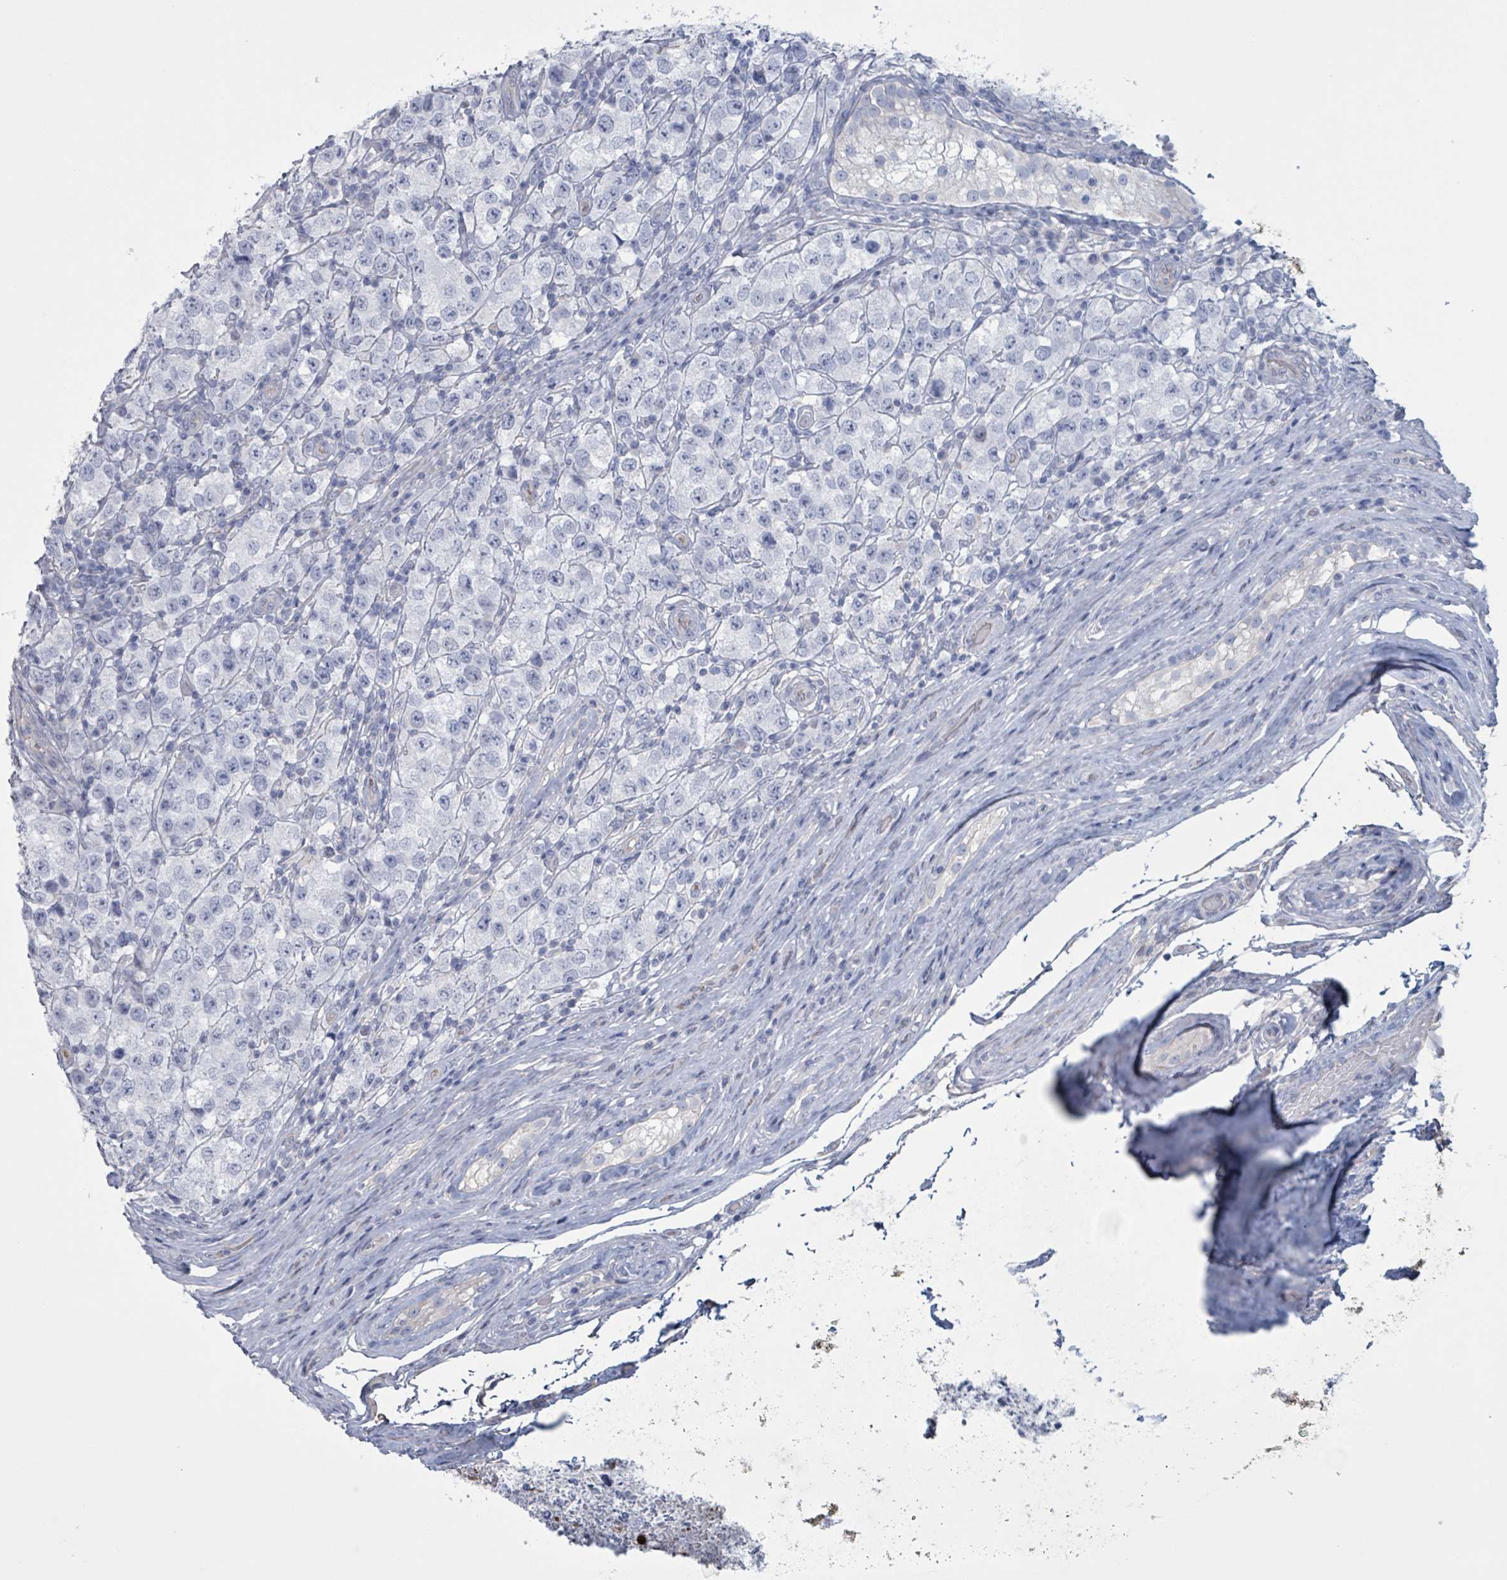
{"staining": {"intensity": "negative", "quantity": "none", "location": "none"}, "tissue": "testis cancer", "cell_type": "Tumor cells", "image_type": "cancer", "snomed": [{"axis": "morphology", "description": "Seminoma, NOS"}, {"axis": "morphology", "description": "Carcinoma, Embryonal, NOS"}, {"axis": "topography", "description": "Testis"}], "caption": "High magnification brightfield microscopy of testis cancer stained with DAB (3,3'-diaminobenzidine) (brown) and counterstained with hematoxylin (blue): tumor cells show no significant positivity.", "gene": "CT45A5", "patient": {"sex": "male", "age": 41}}